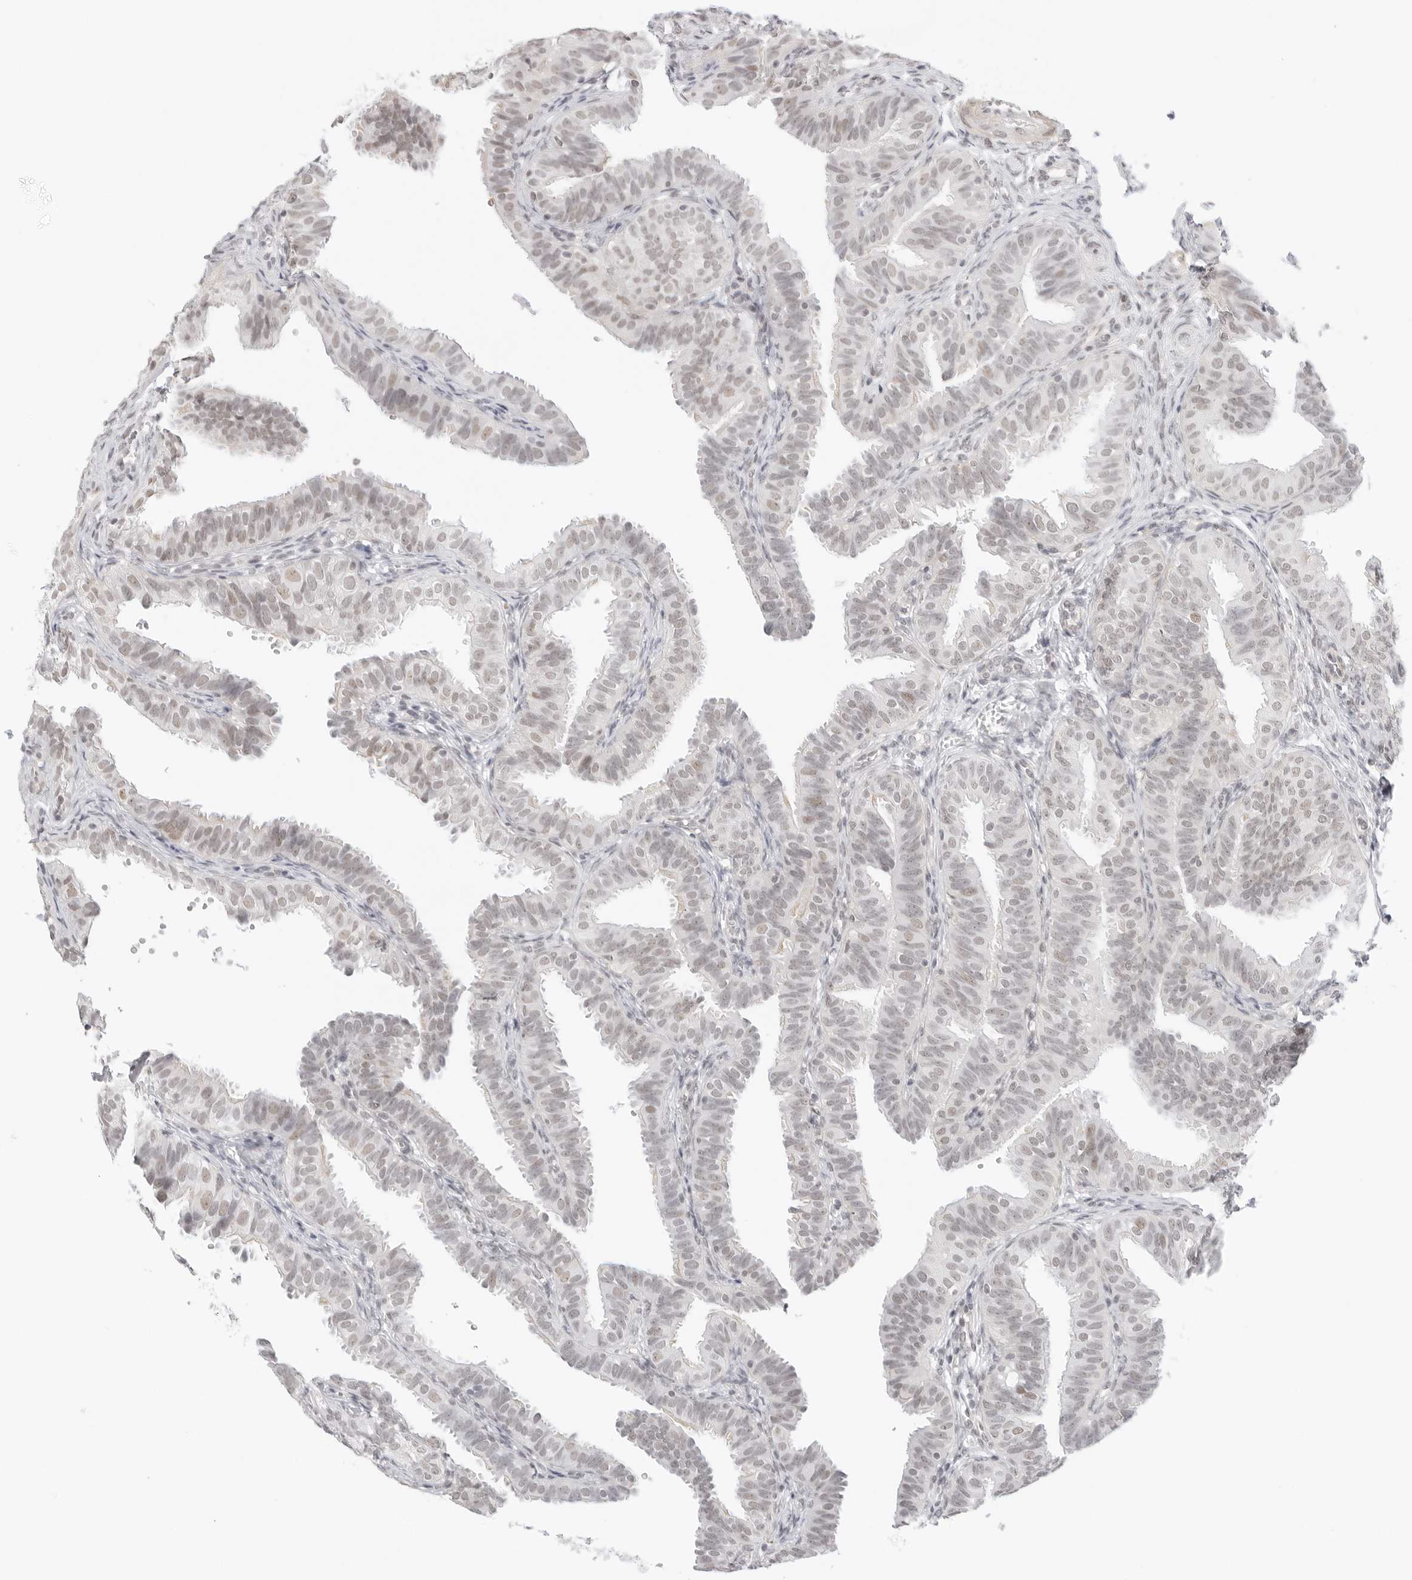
{"staining": {"intensity": "weak", "quantity": "25%-75%", "location": "nuclear"}, "tissue": "fallopian tube", "cell_type": "Glandular cells", "image_type": "normal", "snomed": [{"axis": "morphology", "description": "Normal tissue, NOS"}, {"axis": "topography", "description": "Fallopian tube"}], "caption": "Immunohistochemistry (IHC) photomicrograph of normal fallopian tube stained for a protein (brown), which displays low levels of weak nuclear staining in approximately 25%-75% of glandular cells.", "gene": "TCIM", "patient": {"sex": "female", "age": 35}}